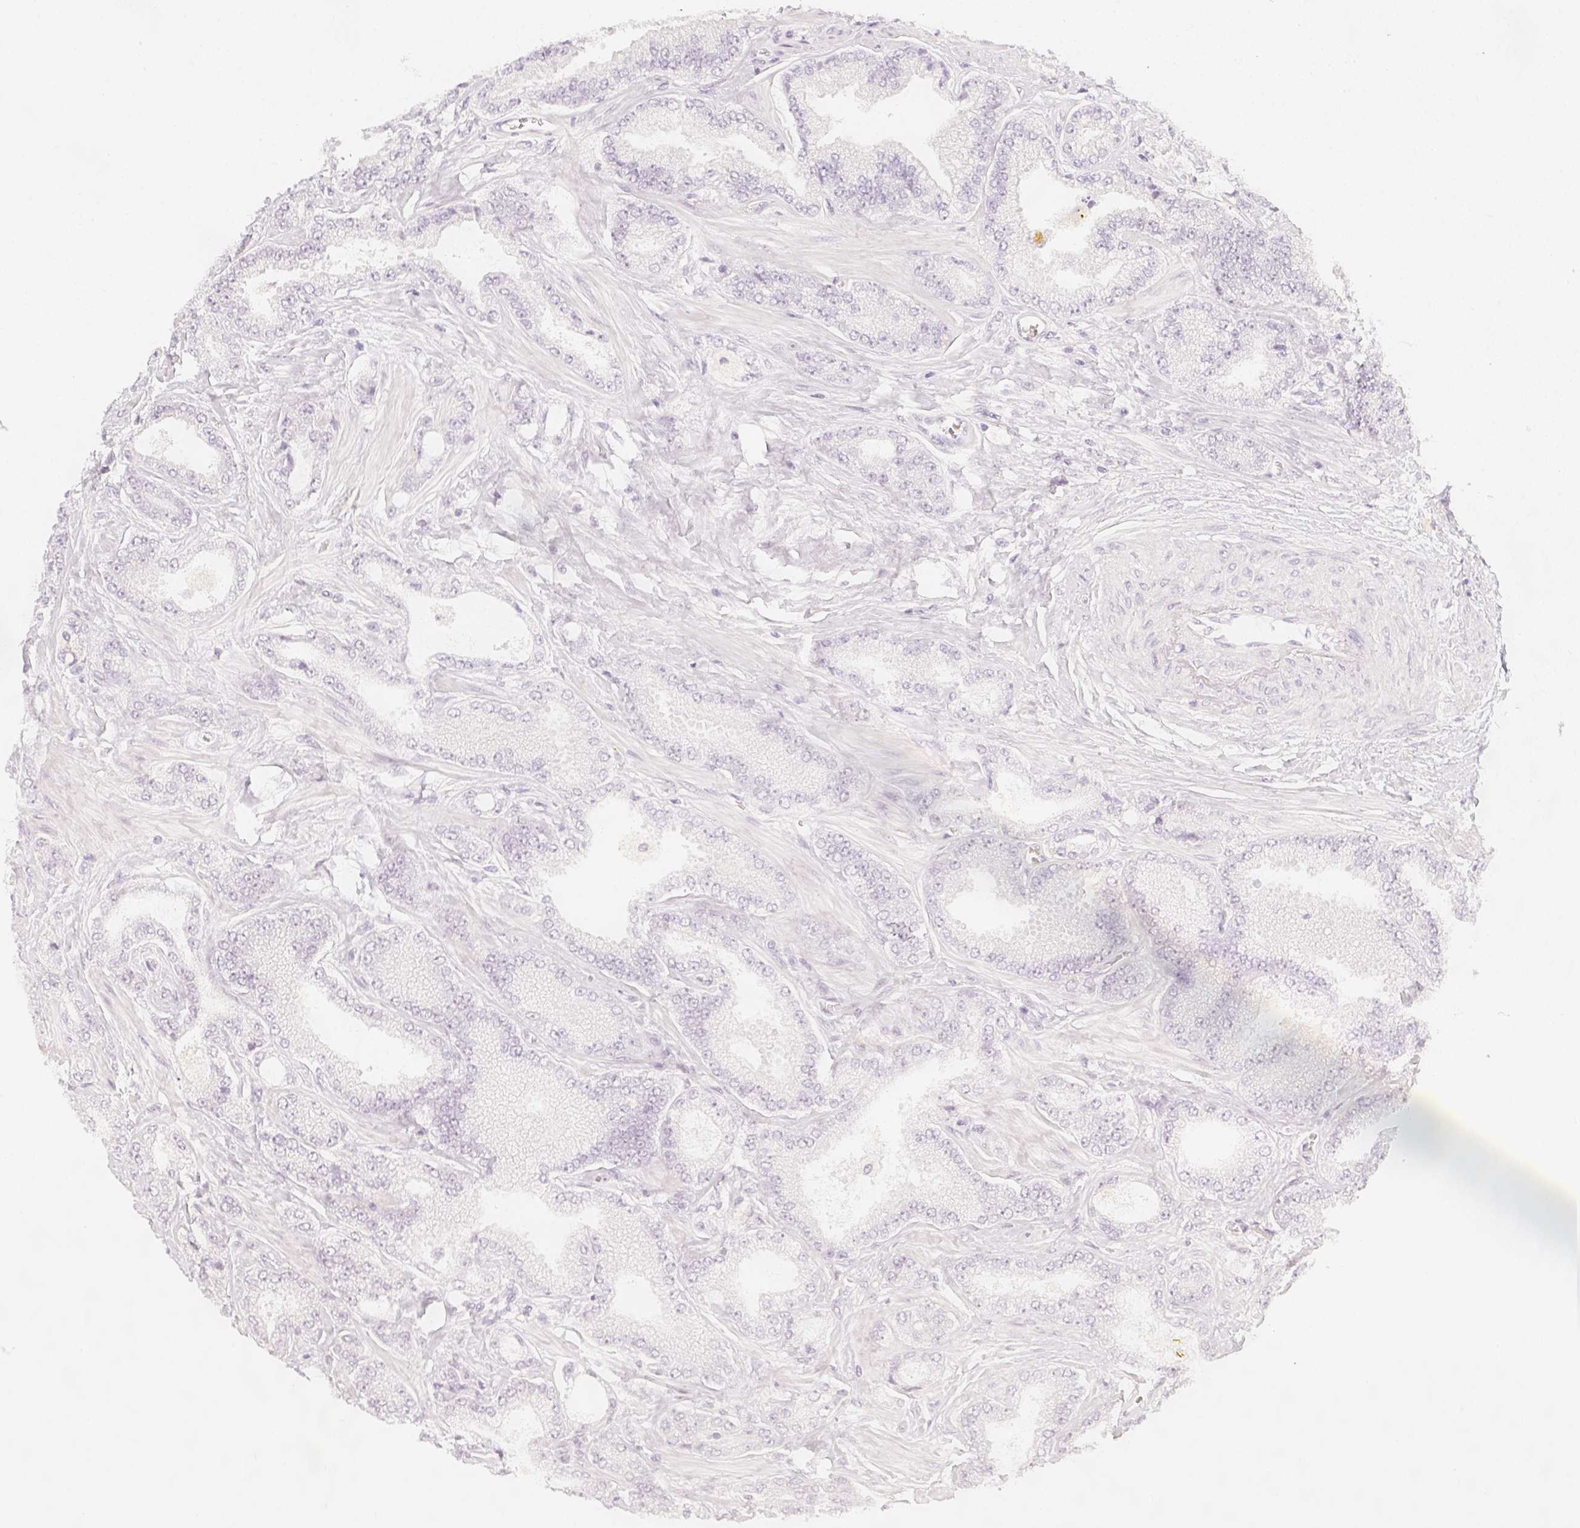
{"staining": {"intensity": "negative", "quantity": "none", "location": "none"}, "tissue": "prostate cancer", "cell_type": "Tumor cells", "image_type": "cancer", "snomed": [{"axis": "morphology", "description": "Adenocarcinoma, Low grade"}, {"axis": "topography", "description": "Prostate"}], "caption": "DAB (3,3'-diaminobenzidine) immunohistochemical staining of prostate cancer (adenocarcinoma (low-grade)) demonstrates no significant positivity in tumor cells.", "gene": "SLC18A1", "patient": {"sex": "male", "age": 55}}